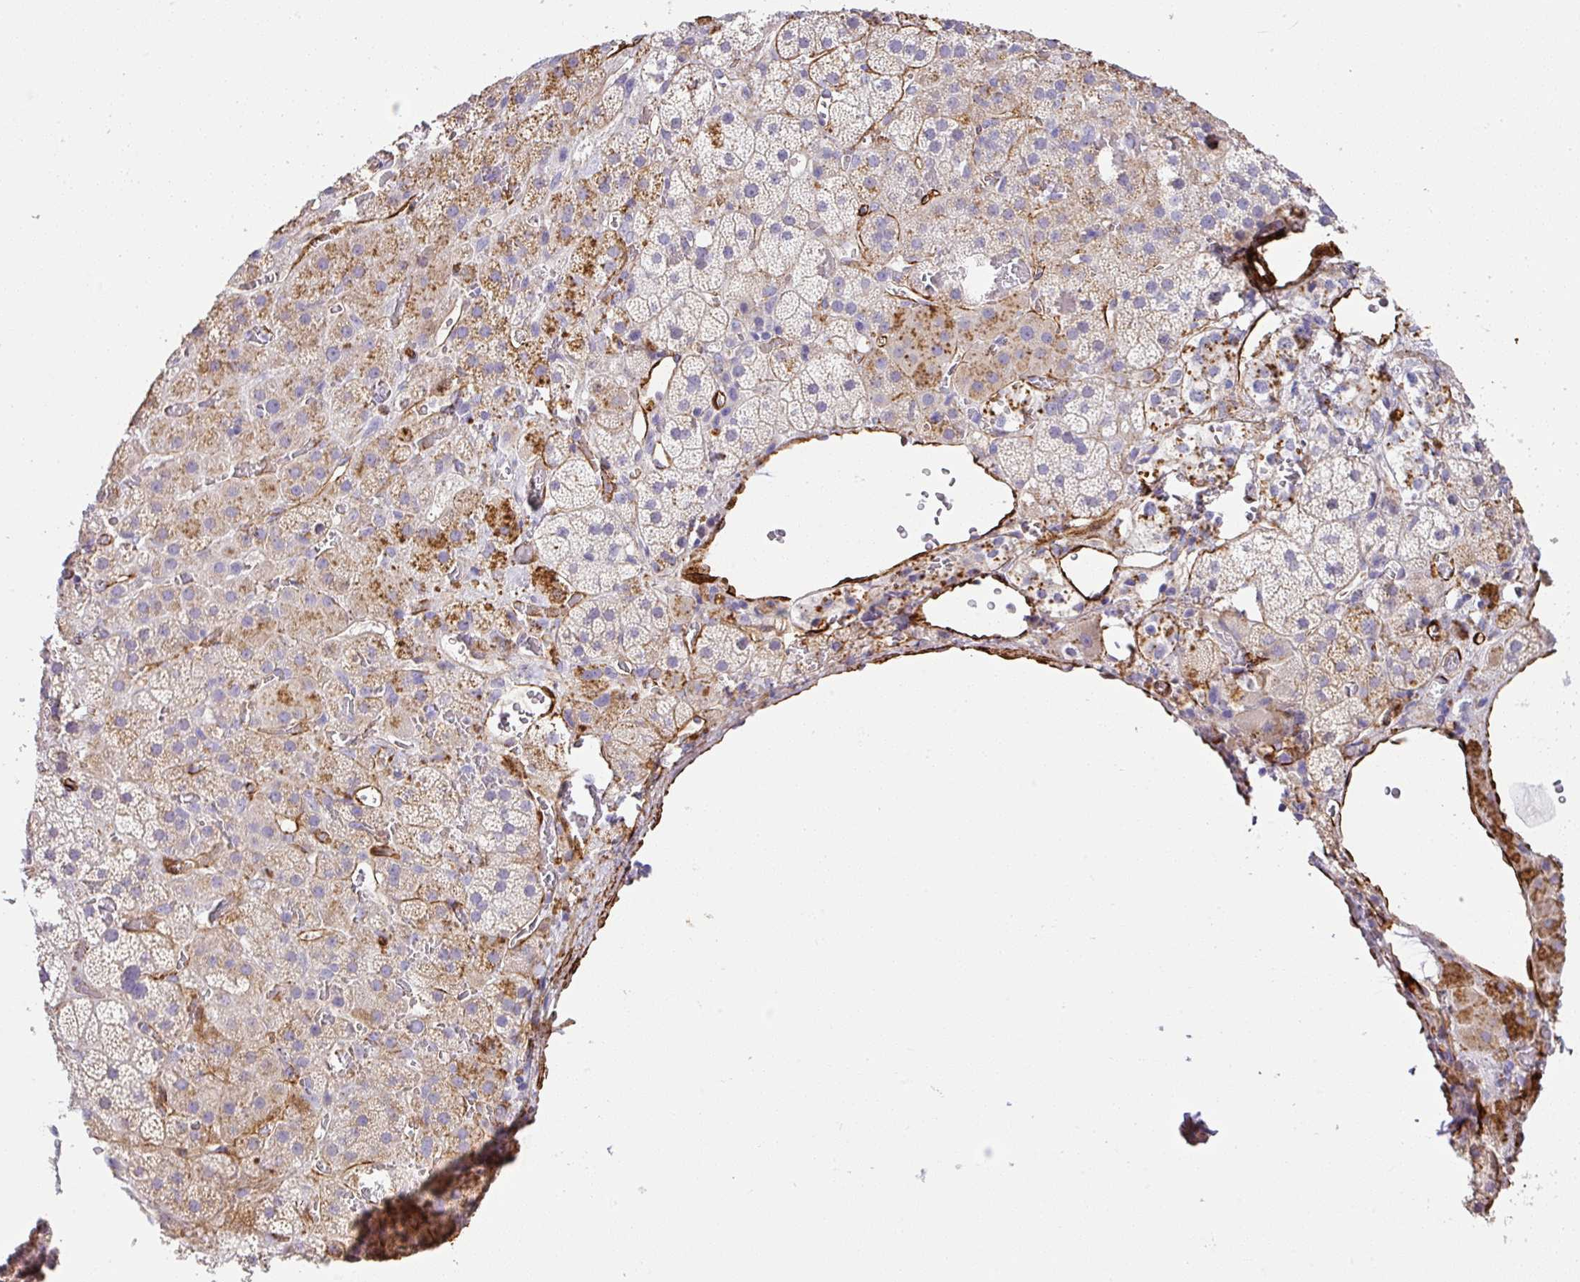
{"staining": {"intensity": "moderate", "quantity": "25%-75%", "location": "cytoplasmic/membranous"}, "tissue": "adrenal gland", "cell_type": "Glandular cells", "image_type": "normal", "snomed": [{"axis": "morphology", "description": "Normal tissue, NOS"}, {"axis": "topography", "description": "Adrenal gland"}], "caption": "Adrenal gland stained with a protein marker displays moderate staining in glandular cells.", "gene": "SLC25A17", "patient": {"sex": "male", "age": 57}}